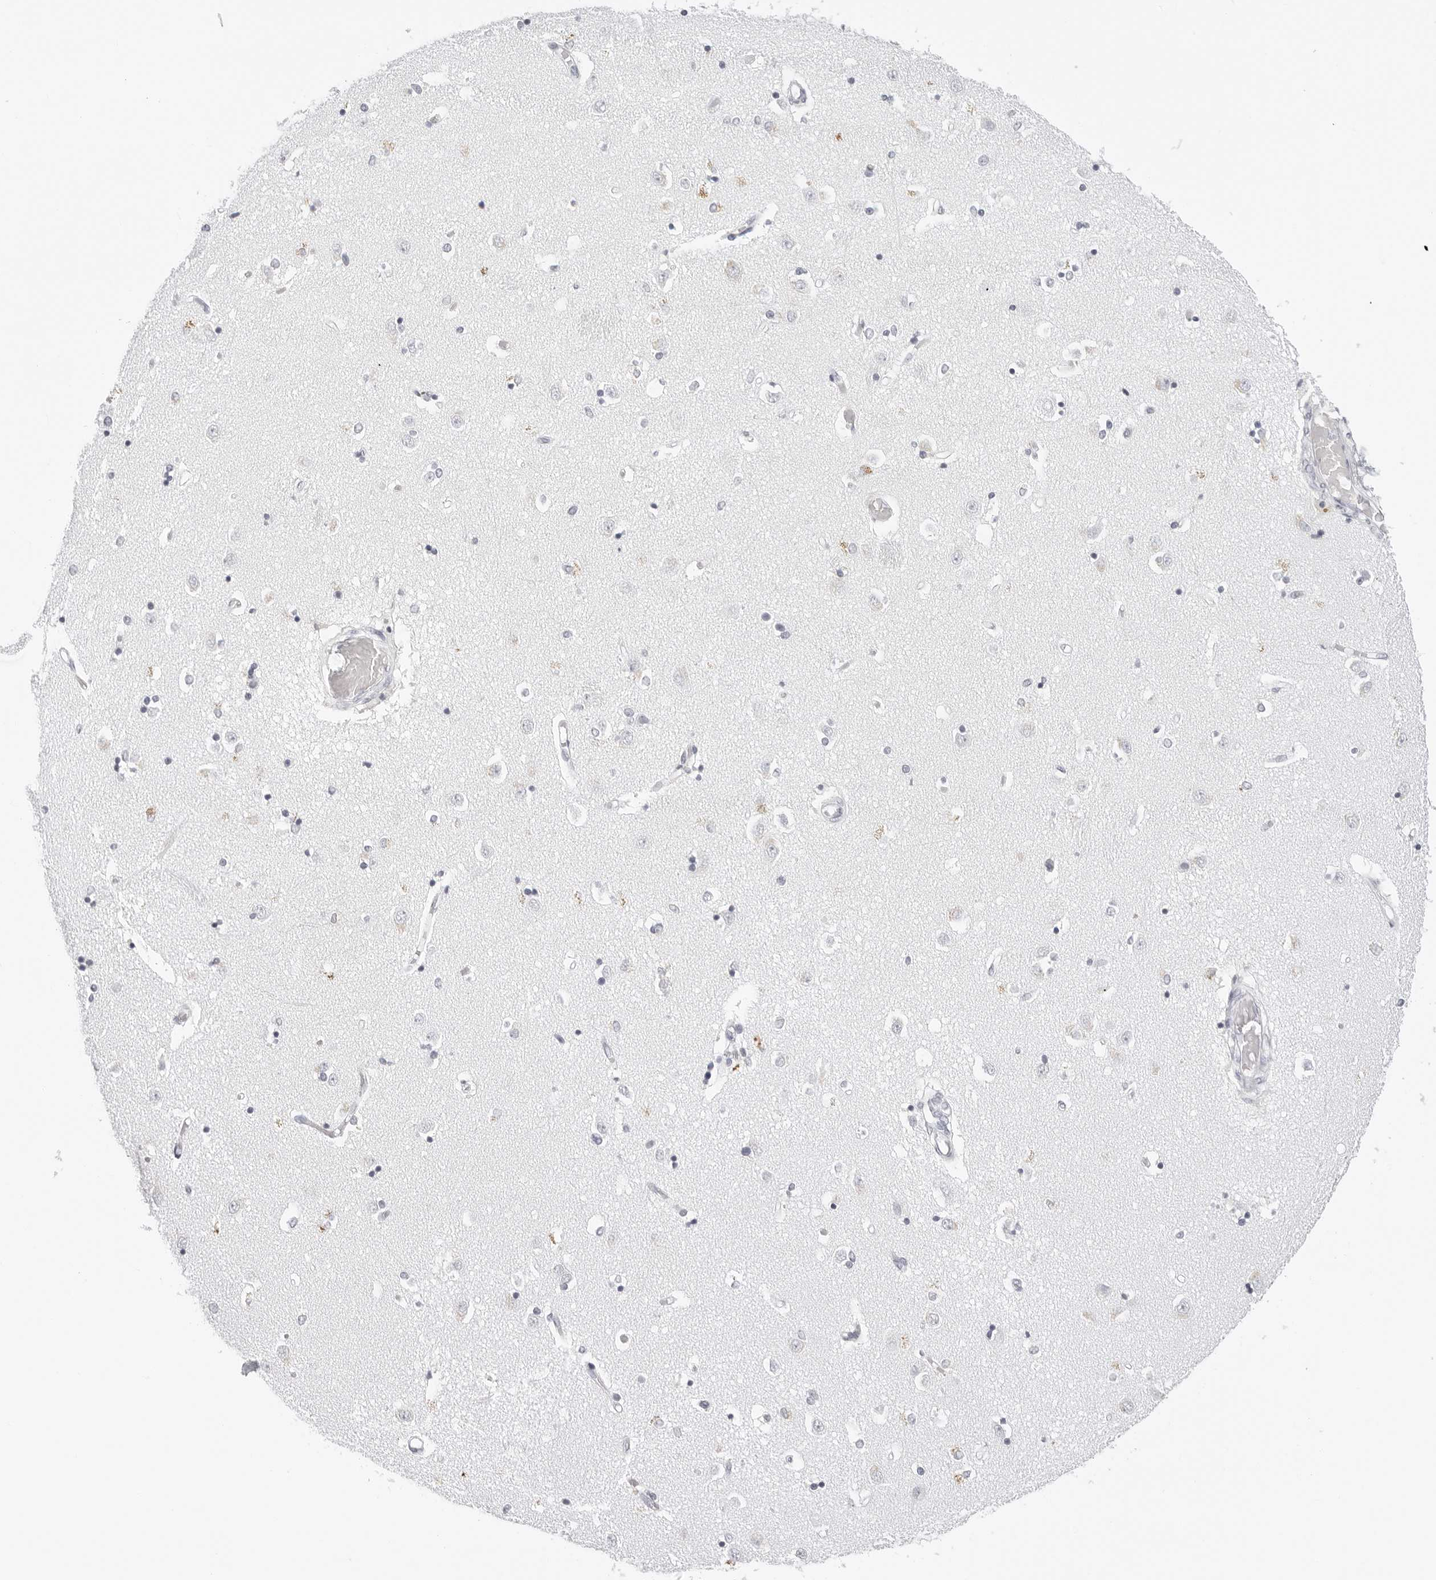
{"staining": {"intensity": "negative", "quantity": "none", "location": "none"}, "tissue": "caudate", "cell_type": "Glial cells", "image_type": "normal", "snomed": [{"axis": "morphology", "description": "Normal tissue, NOS"}, {"axis": "topography", "description": "Lateral ventricle wall"}], "caption": "Caudate stained for a protein using IHC demonstrates no expression glial cells.", "gene": "EDN2", "patient": {"sex": "male", "age": 45}}